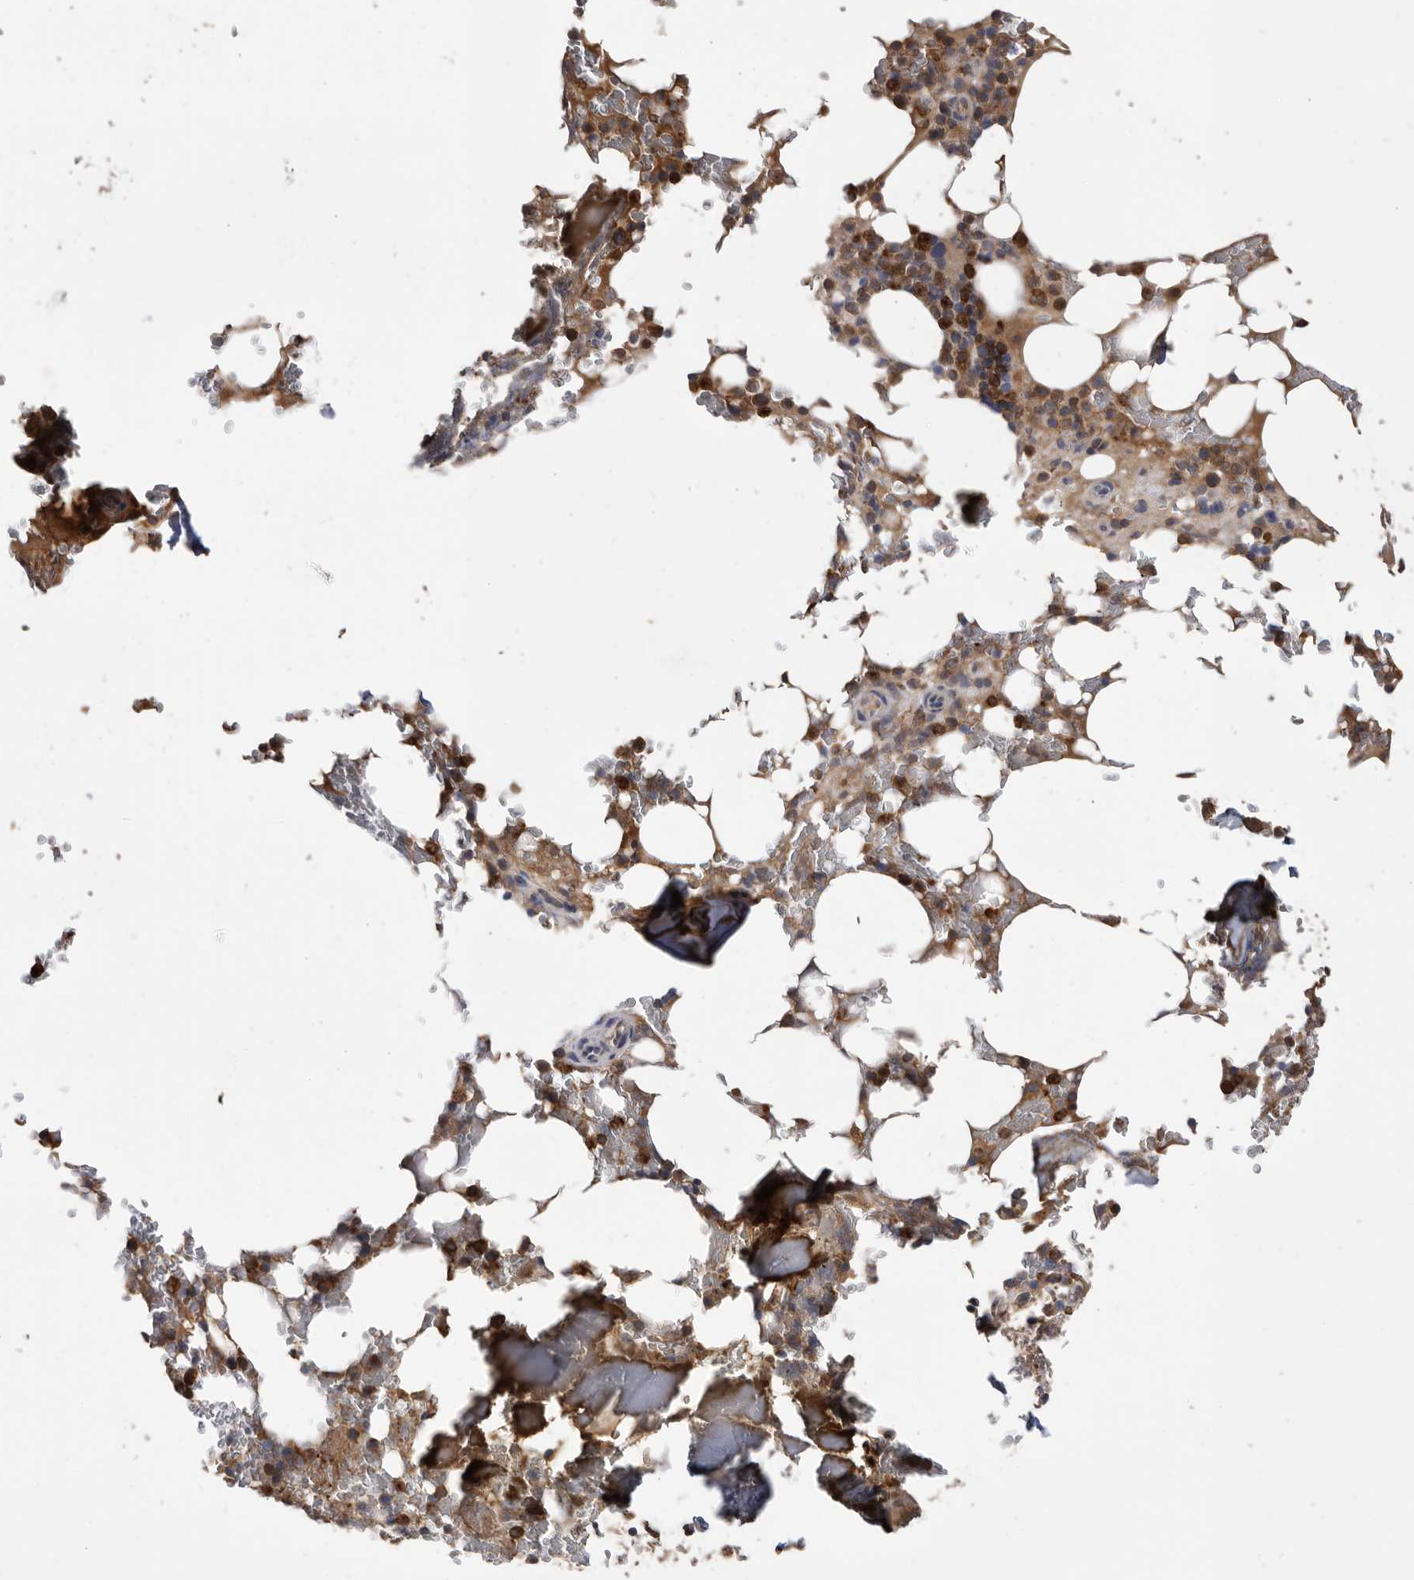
{"staining": {"intensity": "strong", "quantity": ">75%", "location": "cytoplasmic/membranous"}, "tissue": "bone marrow", "cell_type": "Hematopoietic cells", "image_type": "normal", "snomed": [{"axis": "morphology", "description": "Normal tissue, NOS"}, {"axis": "topography", "description": "Bone marrow"}], "caption": "A histopathology image of human bone marrow stained for a protein reveals strong cytoplasmic/membranous brown staining in hematopoietic cells. The staining is performed using DAB brown chromogen to label protein expression. The nuclei are counter-stained blue using hematoxylin.", "gene": "CRISPLD2", "patient": {"sex": "male", "age": 58}}